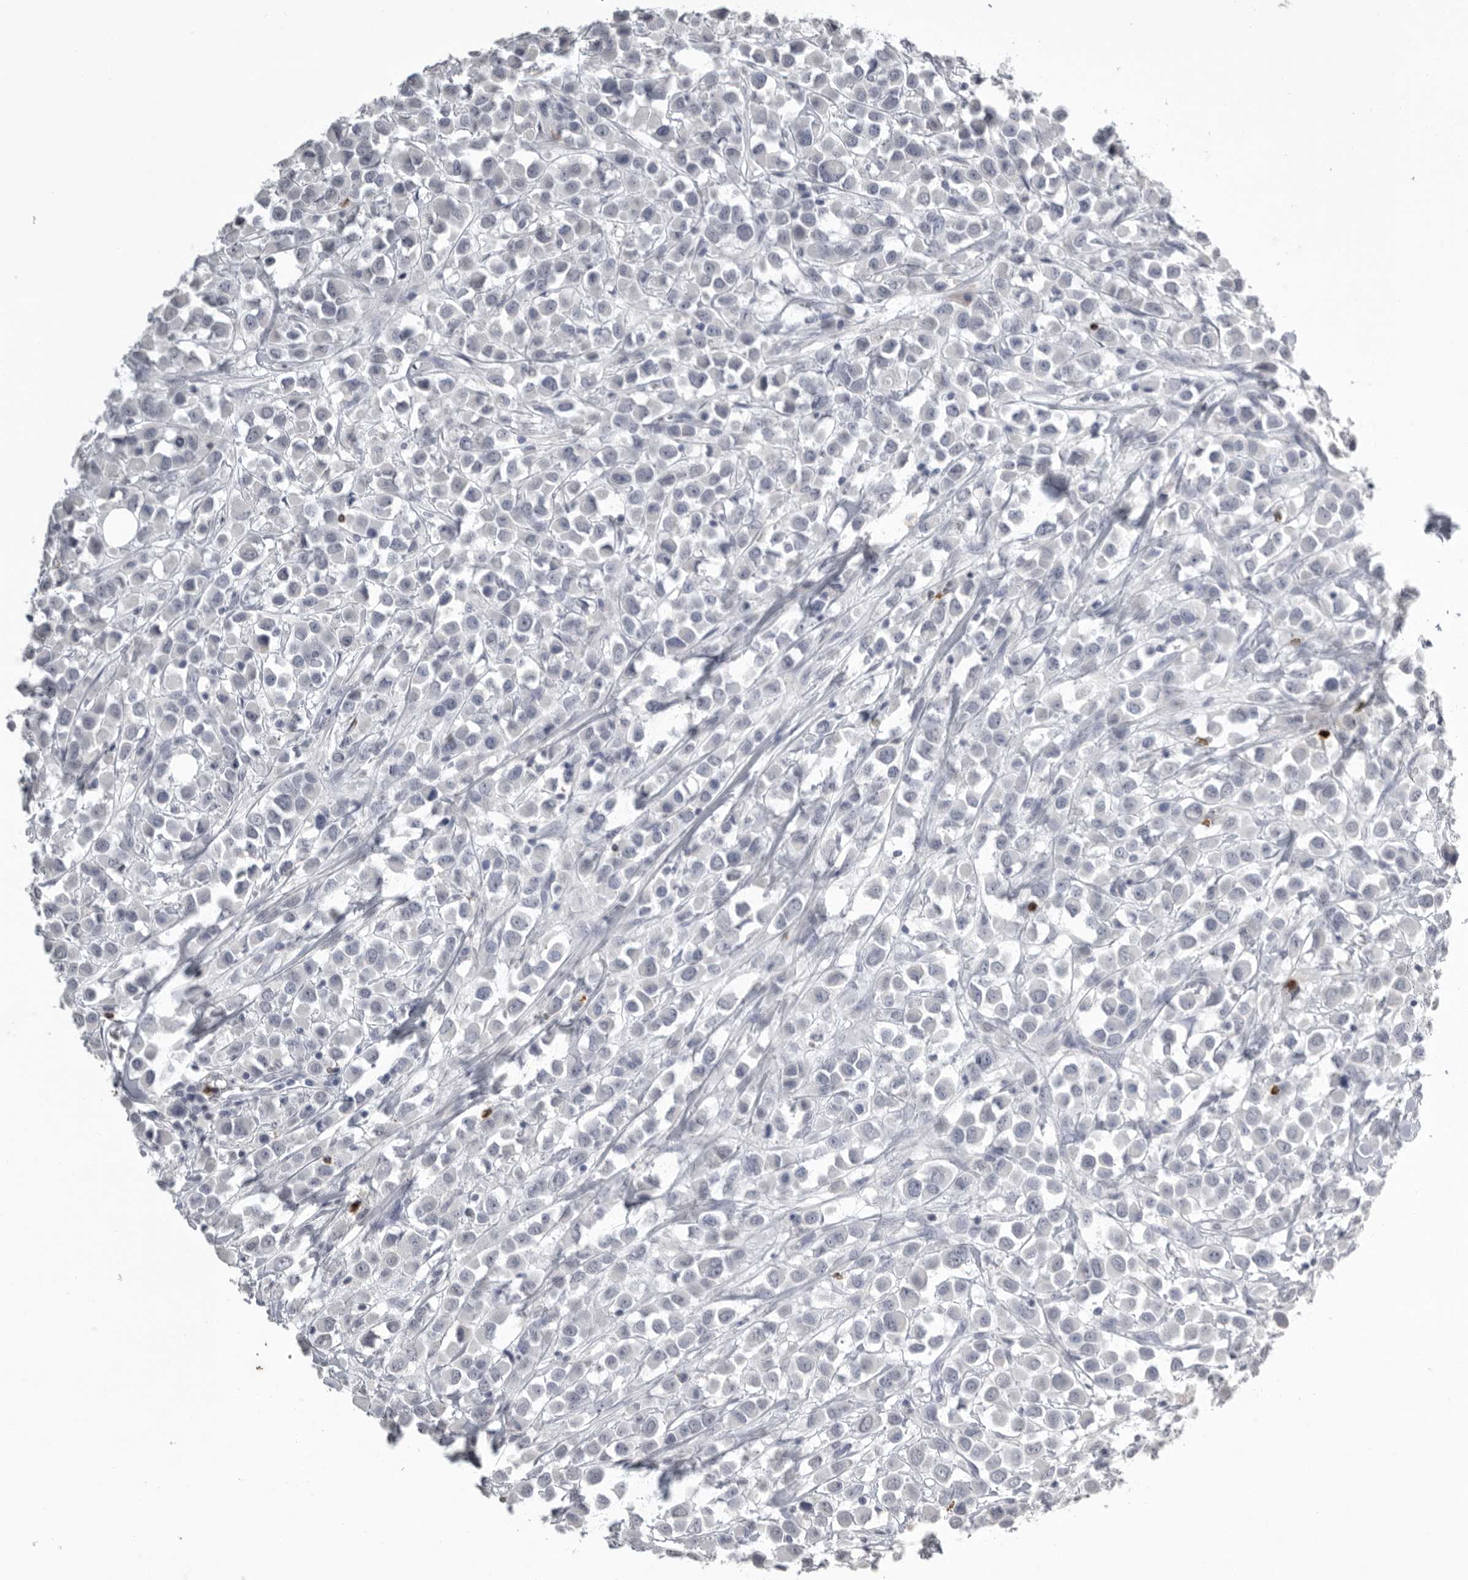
{"staining": {"intensity": "negative", "quantity": "none", "location": "none"}, "tissue": "breast cancer", "cell_type": "Tumor cells", "image_type": "cancer", "snomed": [{"axis": "morphology", "description": "Duct carcinoma"}, {"axis": "topography", "description": "Breast"}], "caption": "A micrograph of breast intraductal carcinoma stained for a protein reveals no brown staining in tumor cells.", "gene": "GNLY", "patient": {"sex": "female", "age": 61}}